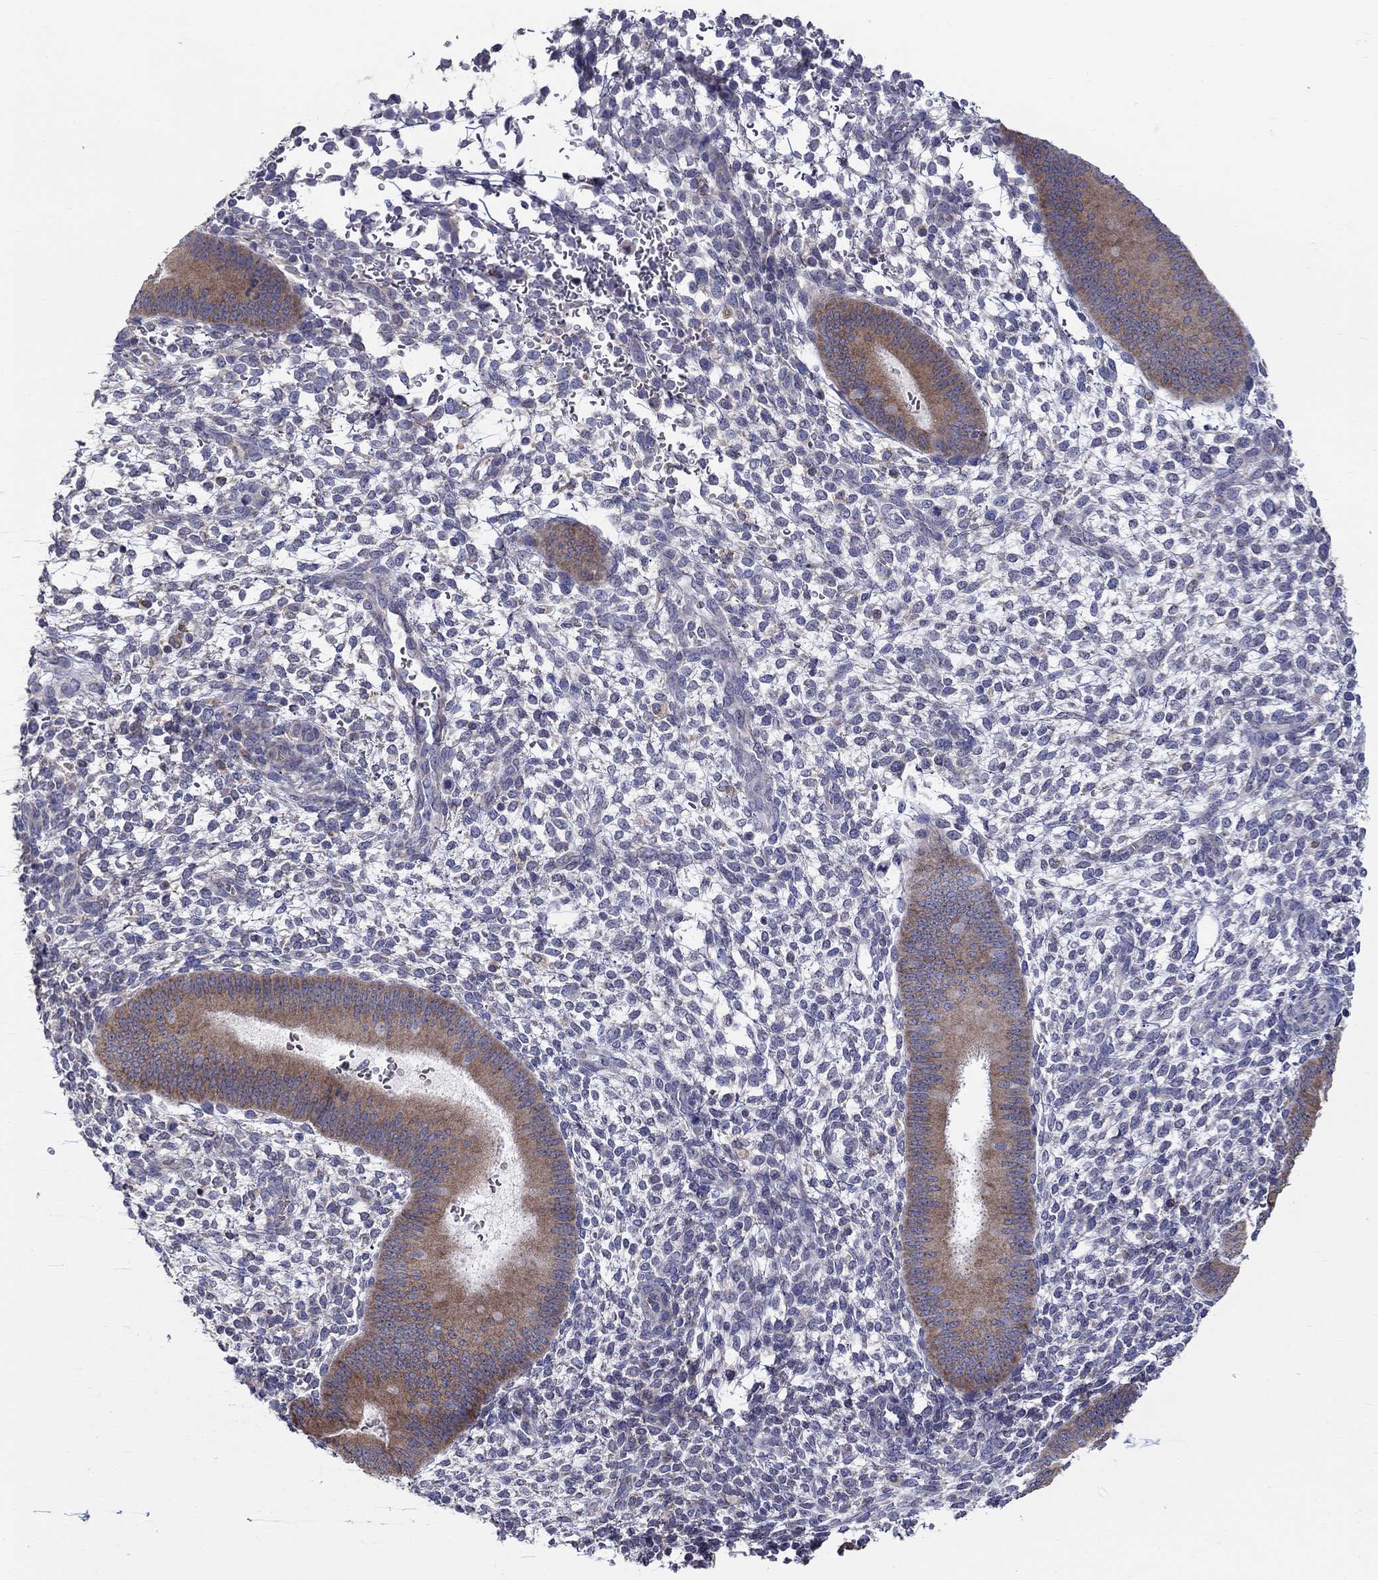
{"staining": {"intensity": "negative", "quantity": "none", "location": "none"}, "tissue": "endometrium", "cell_type": "Cells in endometrial stroma", "image_type": "normal", "snomed": [{"axis": "morphology", "description": "Normal tissue, NOS"}, {"axis": "topography", "description": "Endometrium"}], "caption": "This is an immunohistochemistry (IHC) micrograph of normal human endometrium. There is no positivity in cells in endometrial stroma.", "gene": "QRFPR", "patient": {"sex": "female", "age": 39}}